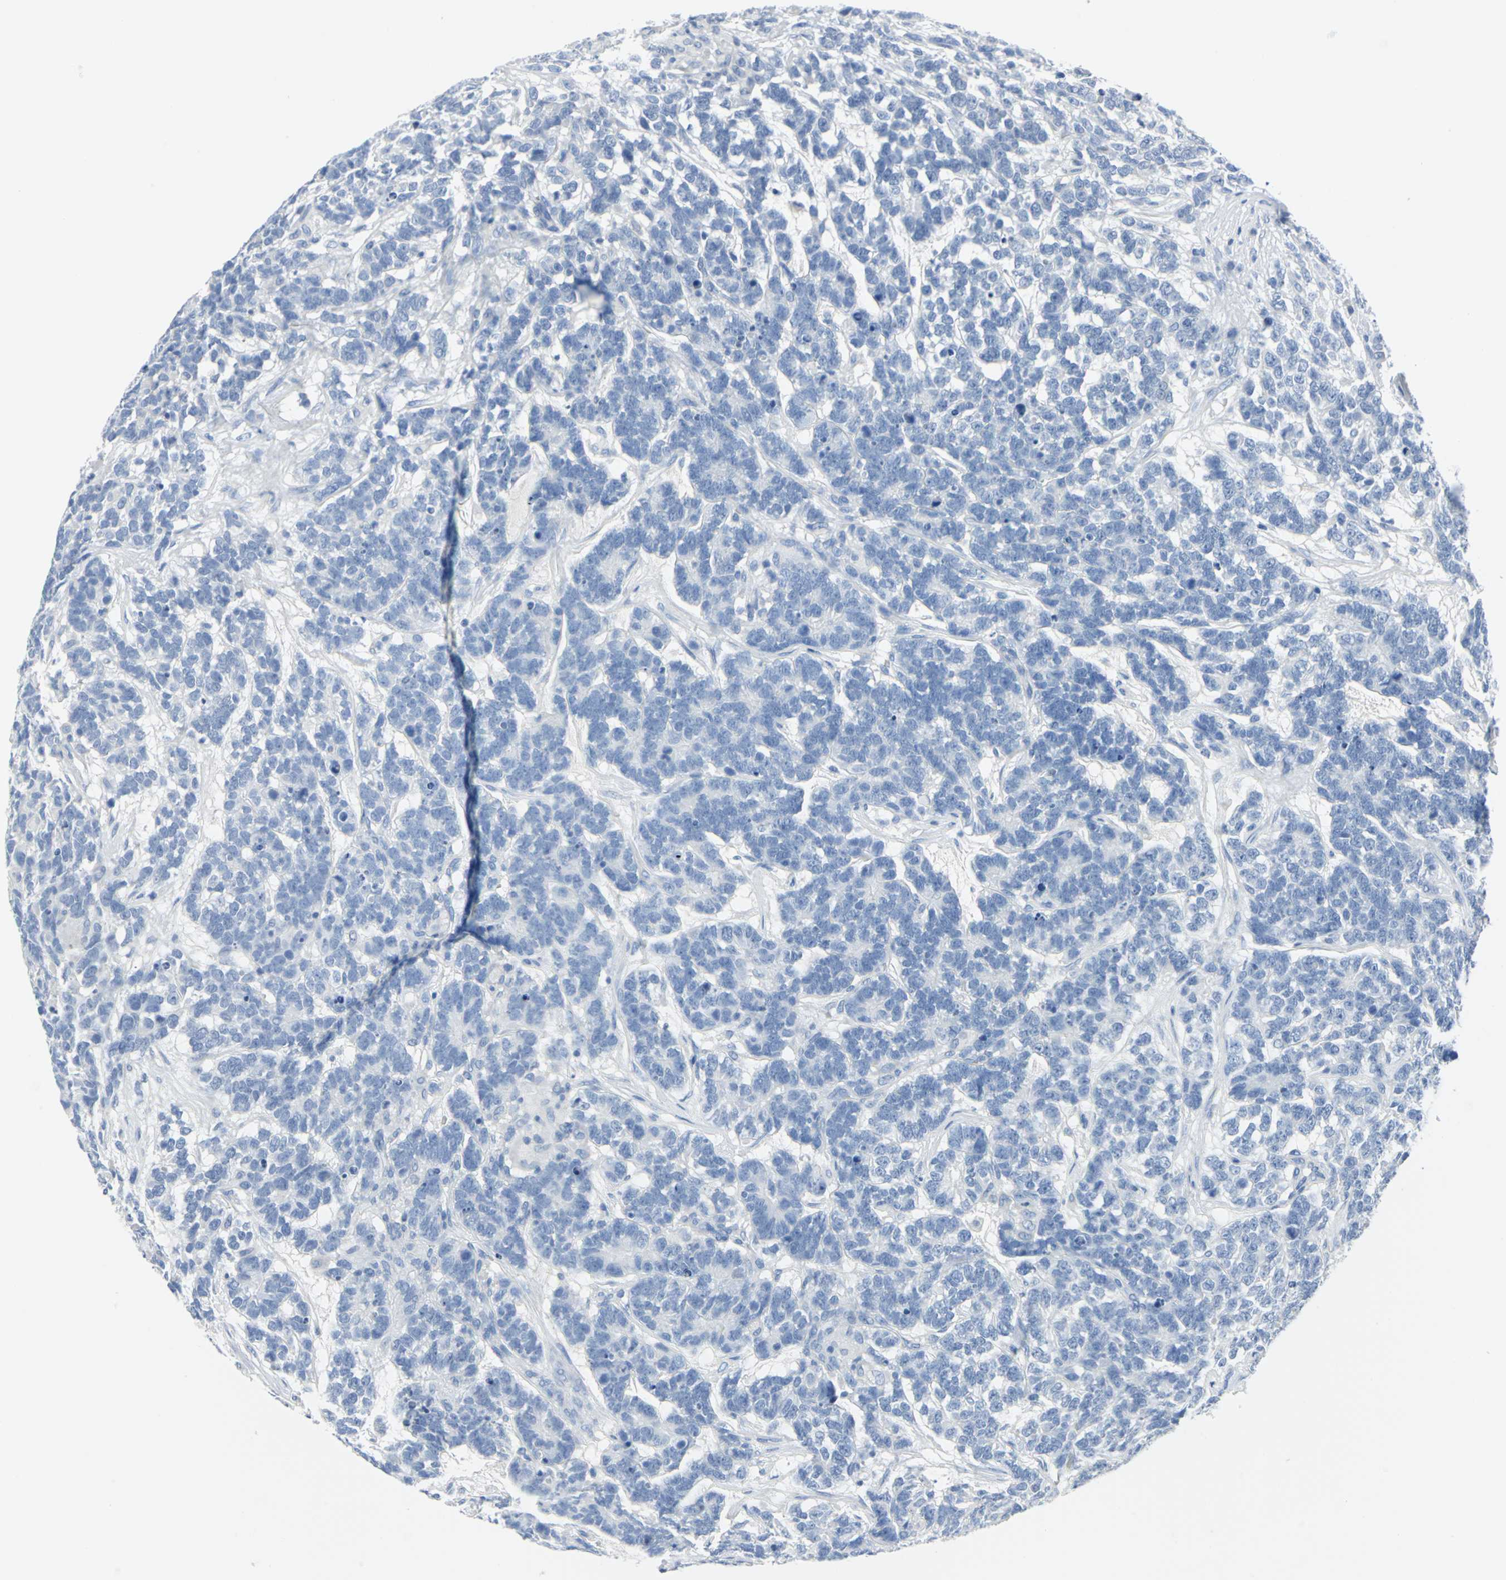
{"staining": {"intensity": "negative", "quantity": "none", "location": "none"}, "tissue": "testis cancer", "cell_type": "Tumor cells", "image_type": "cancer", "snomed": [{"axis": "morphology", "description": "Carcinoma, Embryonal, NOS"}, {"axis": "topography", "description": "Testis"}], "caption": "DAB immunohistochemical staining of human embryonal carcinoma (testis) shows no significant staining in tumor cells.", "gene": "SFN", "patient": {"sex": "male", "age": 26}}